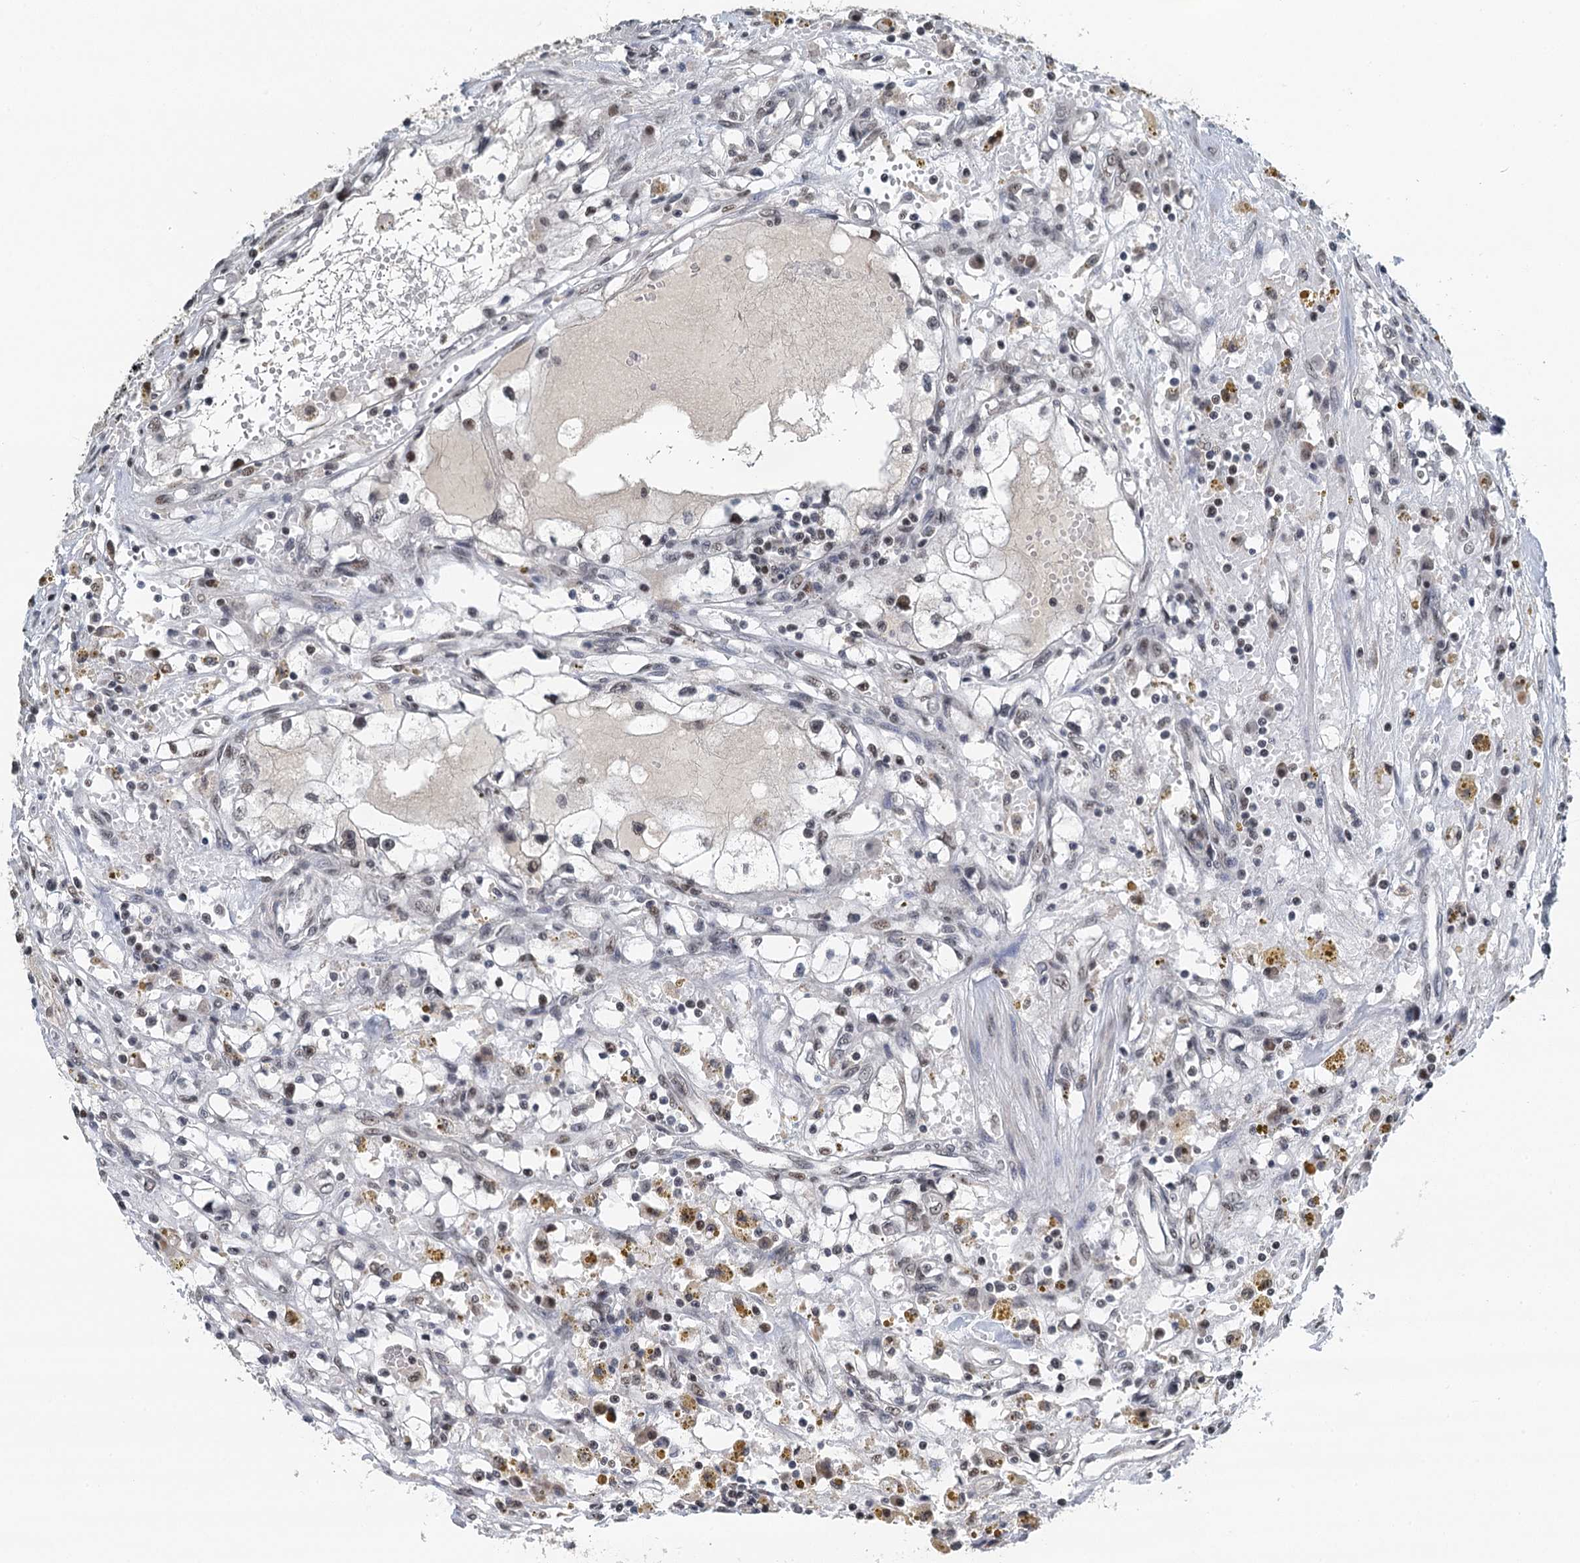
{"staining": {"intensity": "weak", "quantity": "25%-75%", "location": "nuclear"}, "tissue": "renal cancer", "cell_type": "Tumor cells", "image_type": "cancer", "snomed": [{"axis": "morphology", "description": "Adenocarcinoma, NOS"}, {"axis": "topography", "description": "Kidney"}], "caption": "Adenocarcinoma (renal) tissue demonstrates weak nuclear expression in about 25%-75% of tumor cells (DAB IHC, brown staining for protein, blue staining for nuclei).", "gene": "MTA3", "patient": {"sex": "male", "age": 56}}